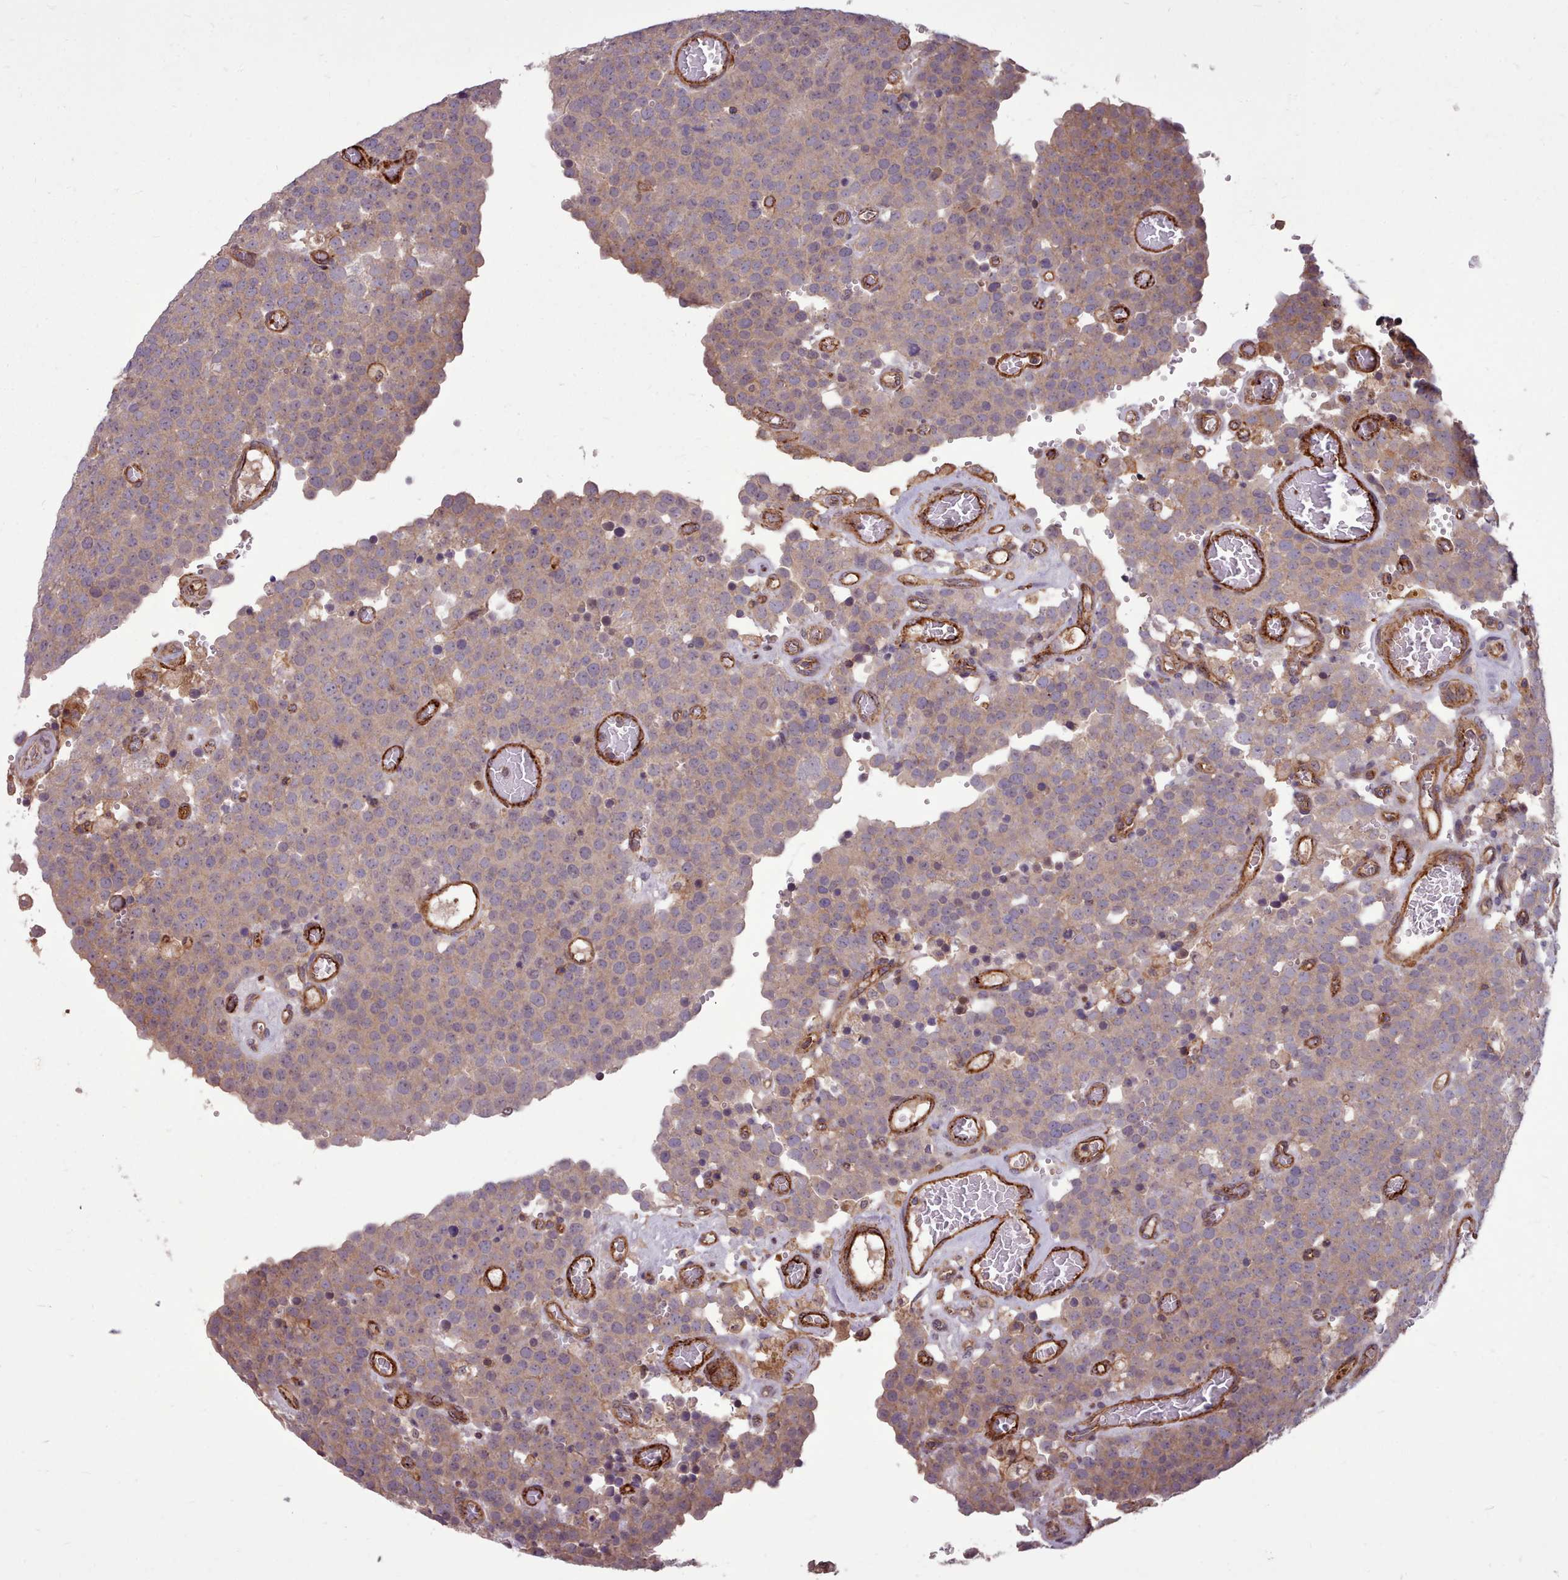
{"staining": {"intensity": "weak", "quantity": ">75%", "location": "cytoplasmic/membranous"}, "tissue": "testis cancer", "cell_type": "Tumor cells", "image_type": "cancer", "snomed": [{"axis": "morphology", "description": "Normal tissue, NOS"}, {"axis": "morphology", "description": "Seminoma, NOS"}, {"axis": "topography", "description": "Testis"}], "caption": "Protein expression analysis of seminoma (testis) shows weak cytoplasmic/membranous expression in approximately >75% of tumor cells. (DAB IHC with brightfield microscopy, high magnification).", "gene": "STUB1", "patient": {"sex": "male", "age": 71}}